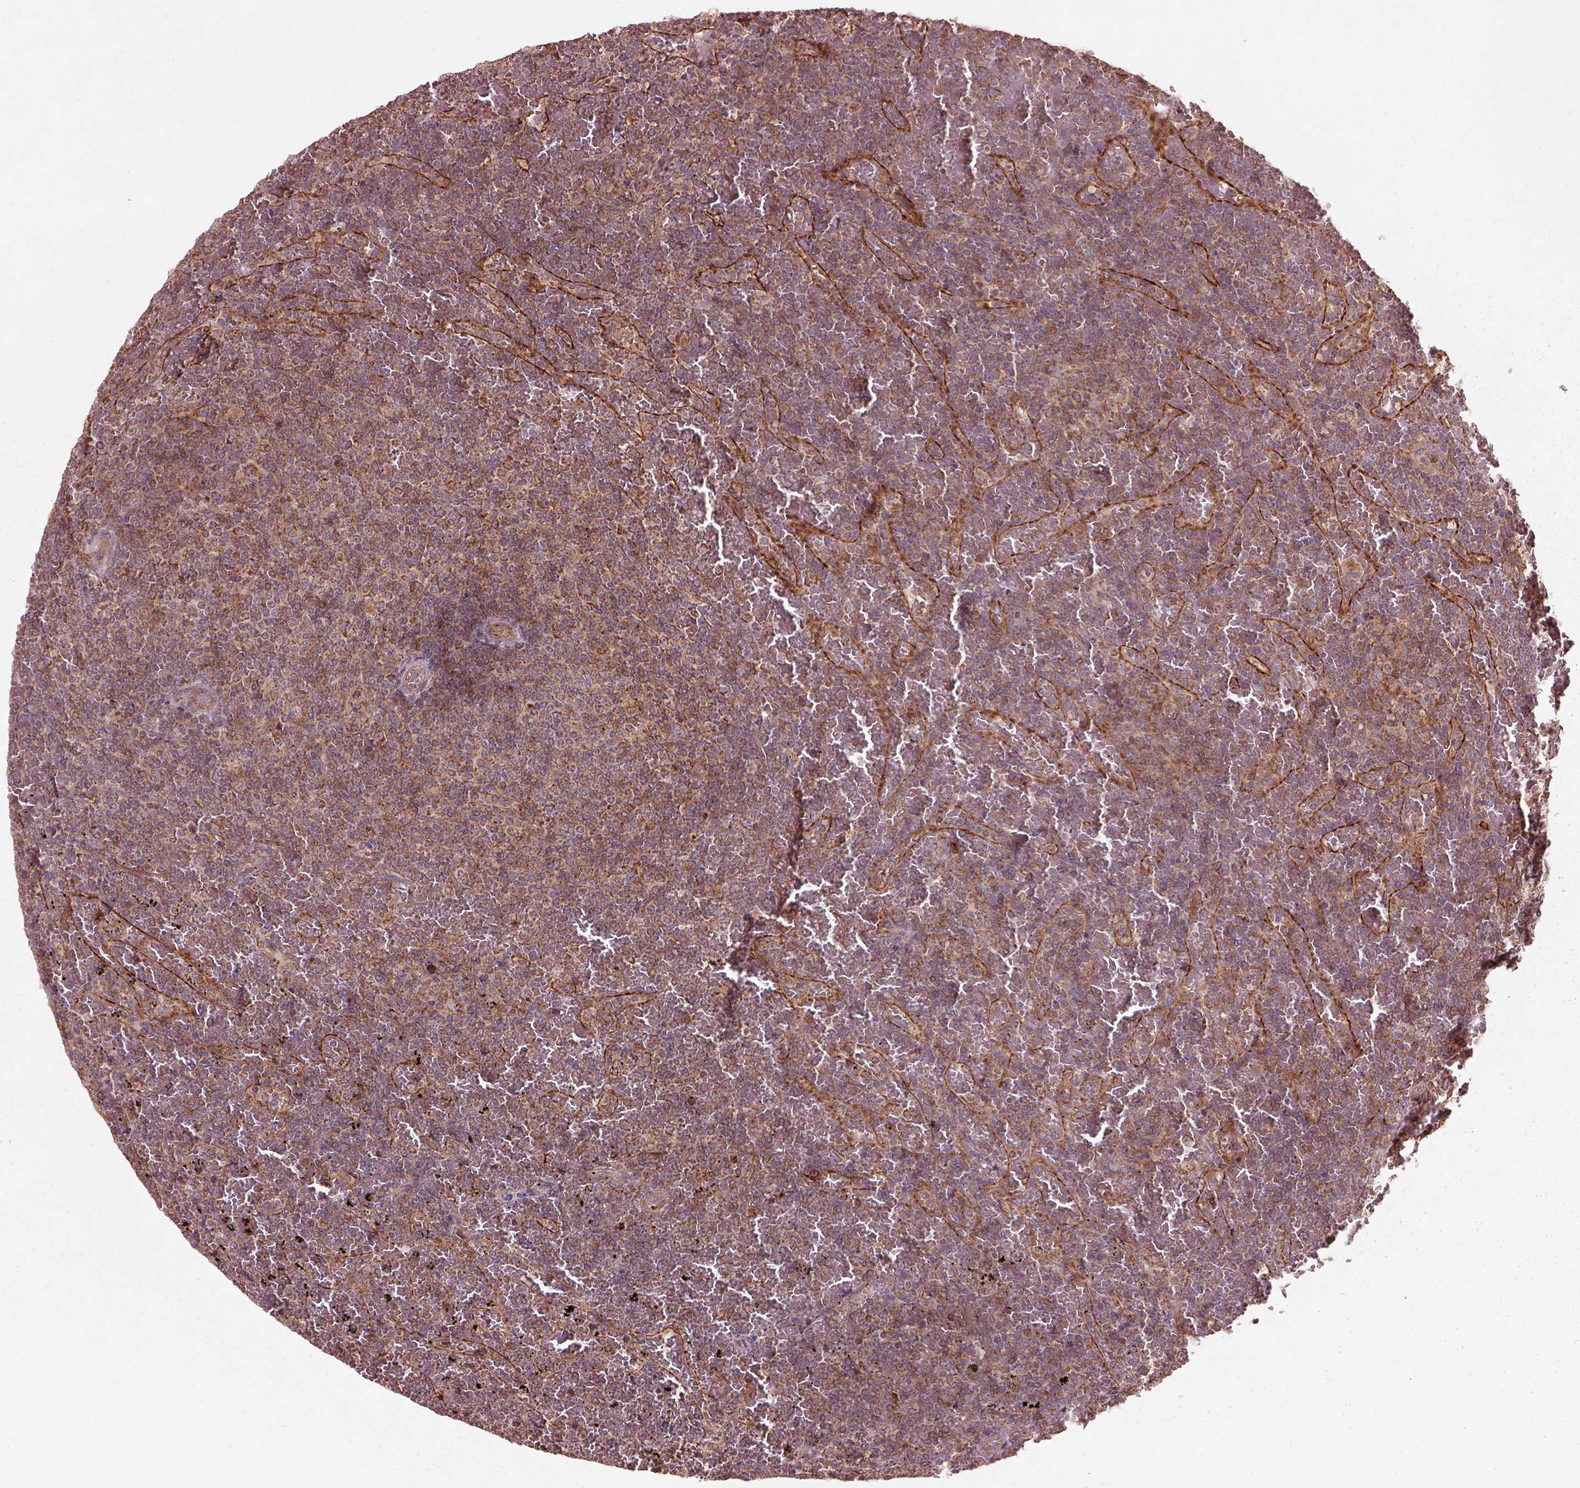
{"staining": {"intensity": "moderate", "quantity": "25%-75%", "location": "cytoplasmic/membranous"}, "tissue": "lymphoma", "cell_type": "Tumor cells", "image_type": "cancer", "snomed": [{"axis": "morphology", "description": "Malignant lymphoma, non-Hodgkin's type, Low grade"}, {"axis": "topography", "description": "Spleen"}], "caption": "Immunohistochemistry (DAB (3,3'-diaminobenzidine)) staining of lymphoma shows moderate cytoplasmic/membranous protein expression in about 25%-75% of tumor cells.", "gene": "SLC25A5", "patient": {"sex": "female", "age": 77}}